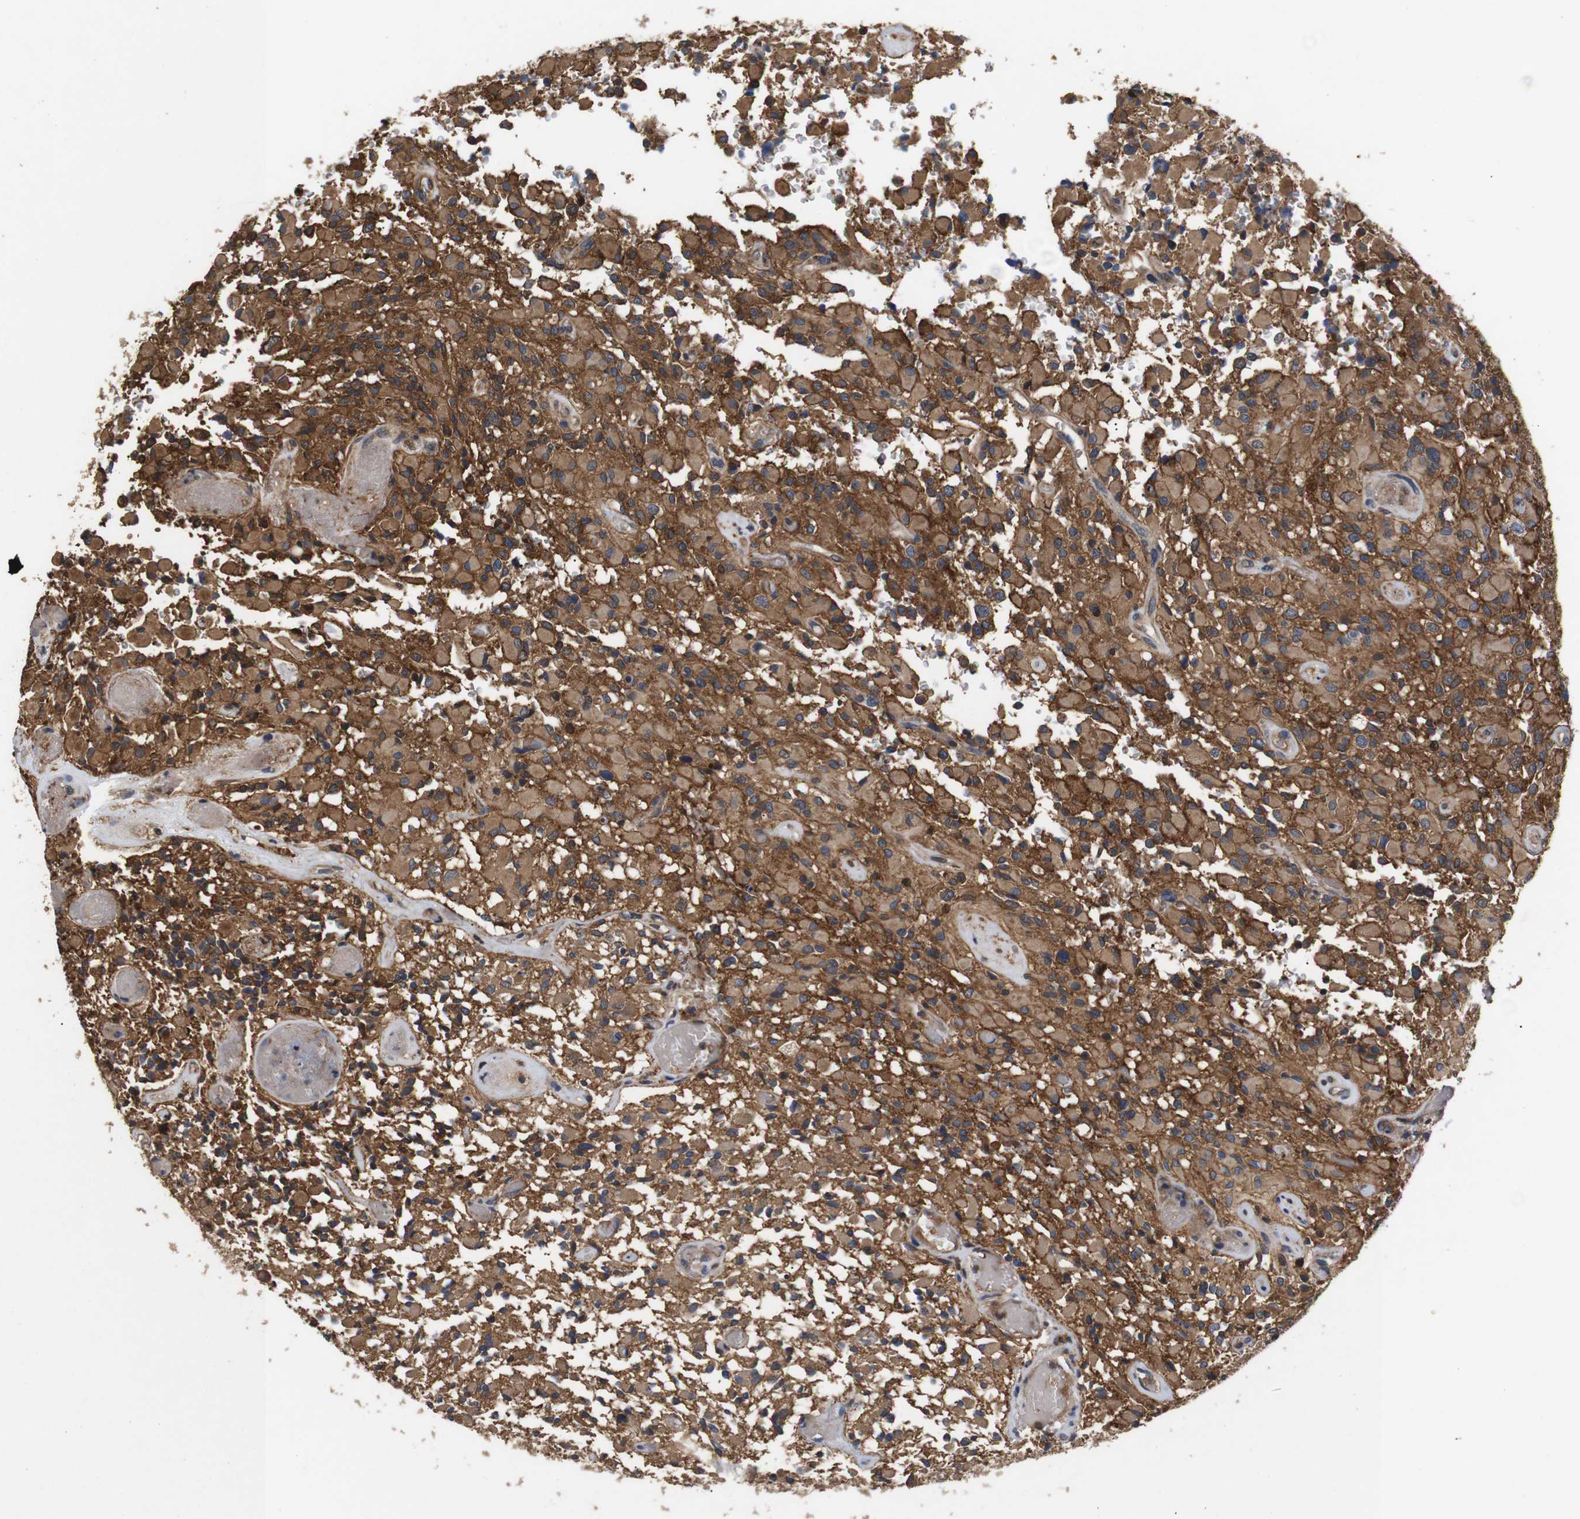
{"staining": {"intensity": "moderate", "quantity": ">75%", "location": "cytoplasmic/membranous"}, "tissue": "glioma", "cell_type": "Tumor cells", "image_type": "cancer", "snomed": [{"axis": "morphology", "description": "Glioma, malignant, High grade"}, {"axis": "topography", "description": "Brain"}], "caption": "The micrograph reveals a brown stain indicating the presence of a protein in the cytoplasmic/membranous of tumor cells in malignant glioma (high-grade).", "gene": "DDR1", "patient": {"sex": "male", "age": 71}}